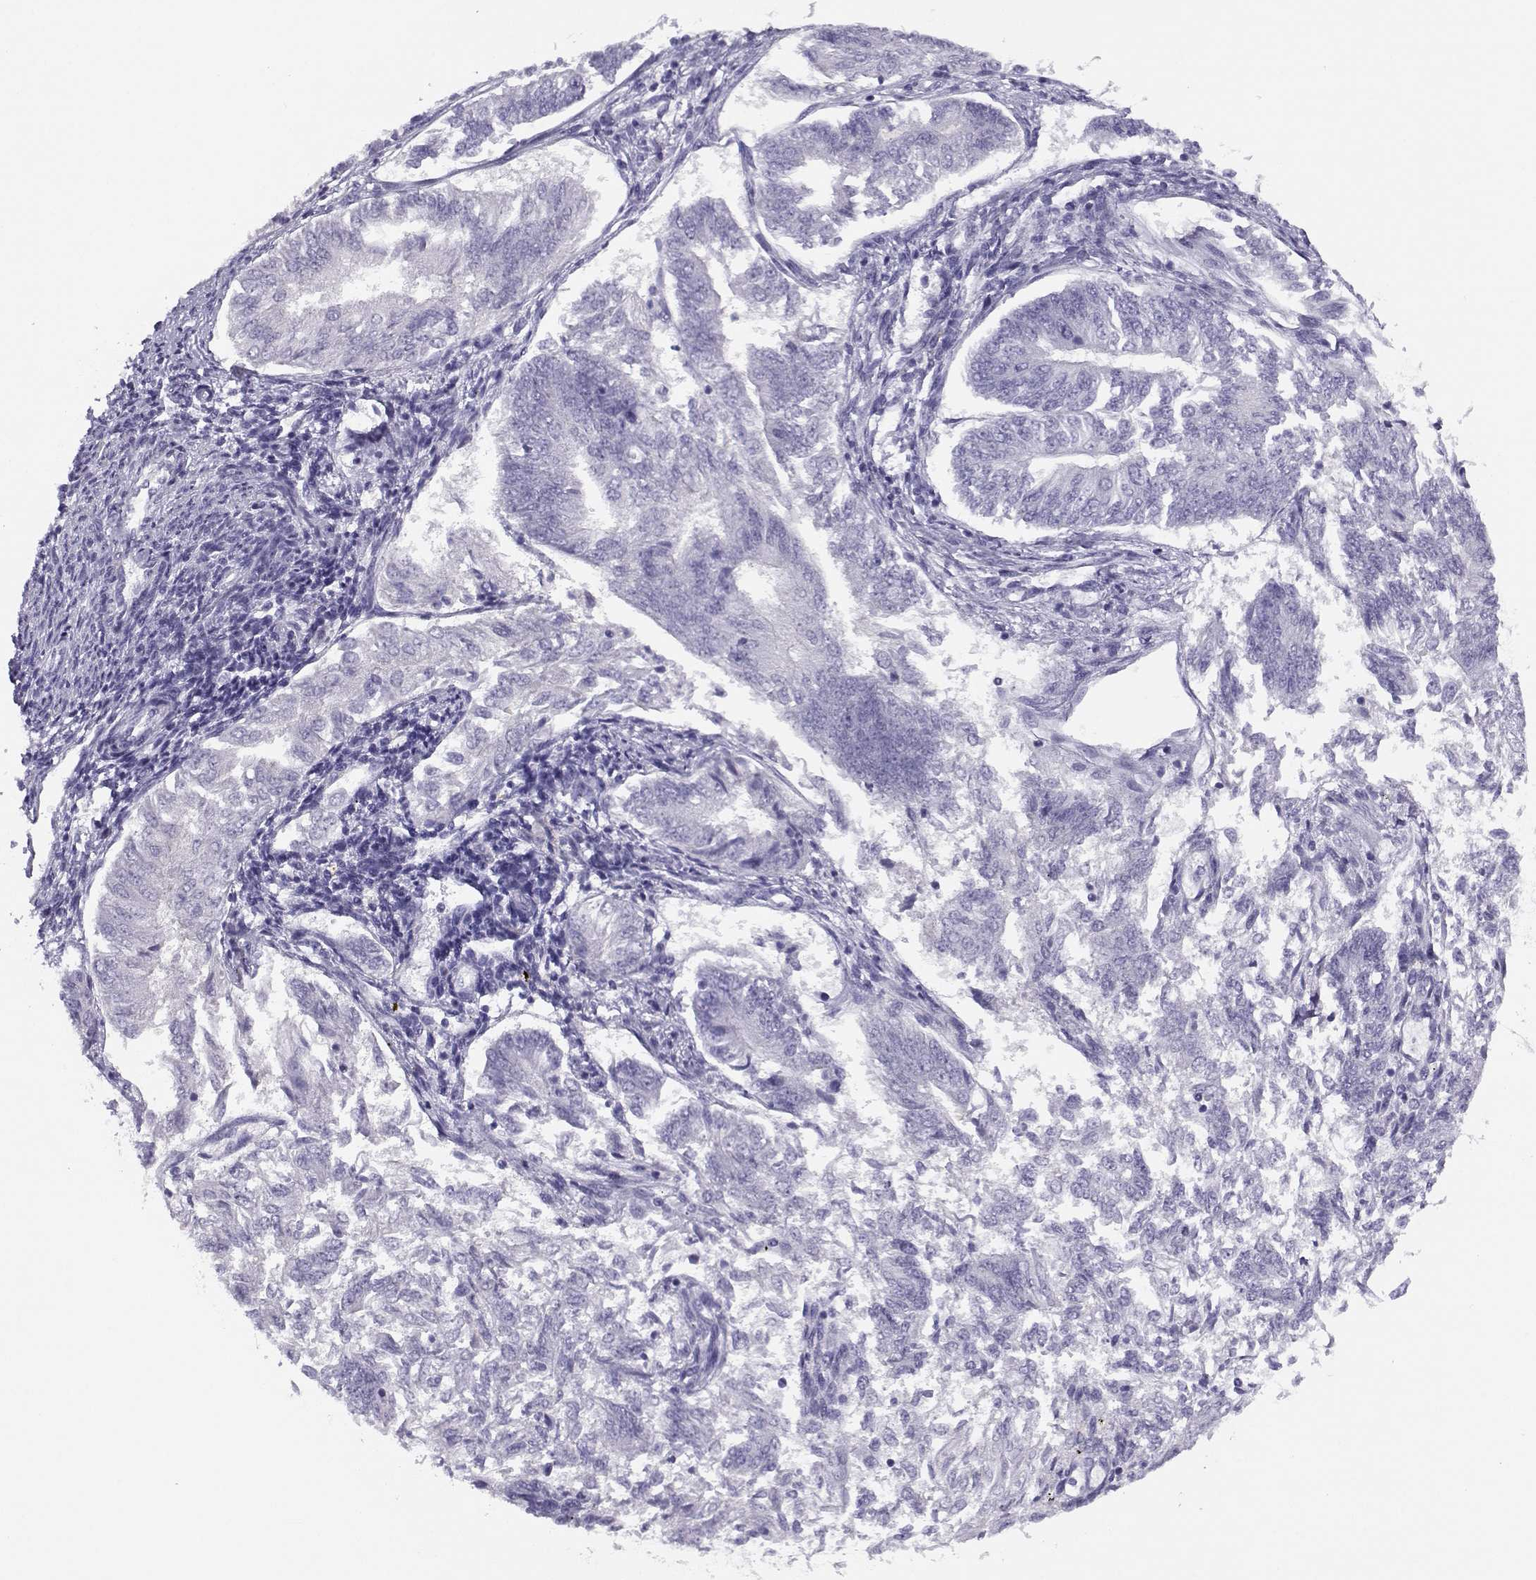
{"staining": {"intensity": "negative", "quantity": "none", "location": "none"}, "tissue": "endometrial cancer", "cell_type": "Tumor cells", "image_type": "cancer", "snomed": [{"axis": "morphology", "description": "Adenocarcinoma, NOS"}, {"axis": "topography", "description": "Endometrium"}], "caption": "High power microscopy photomicrograph of an immunohistochemistry (IHC) histopathology image of endometrial cancer (adenocarcinoma), revealing no significant positivity in tumor cells. (Brightfield microscopy of DAB (3,3'-diaminobenzidine) immunohistochemistry at high magnification).", "gene": "CFAP77", "patient": {"sex": "female", "age": 58}}